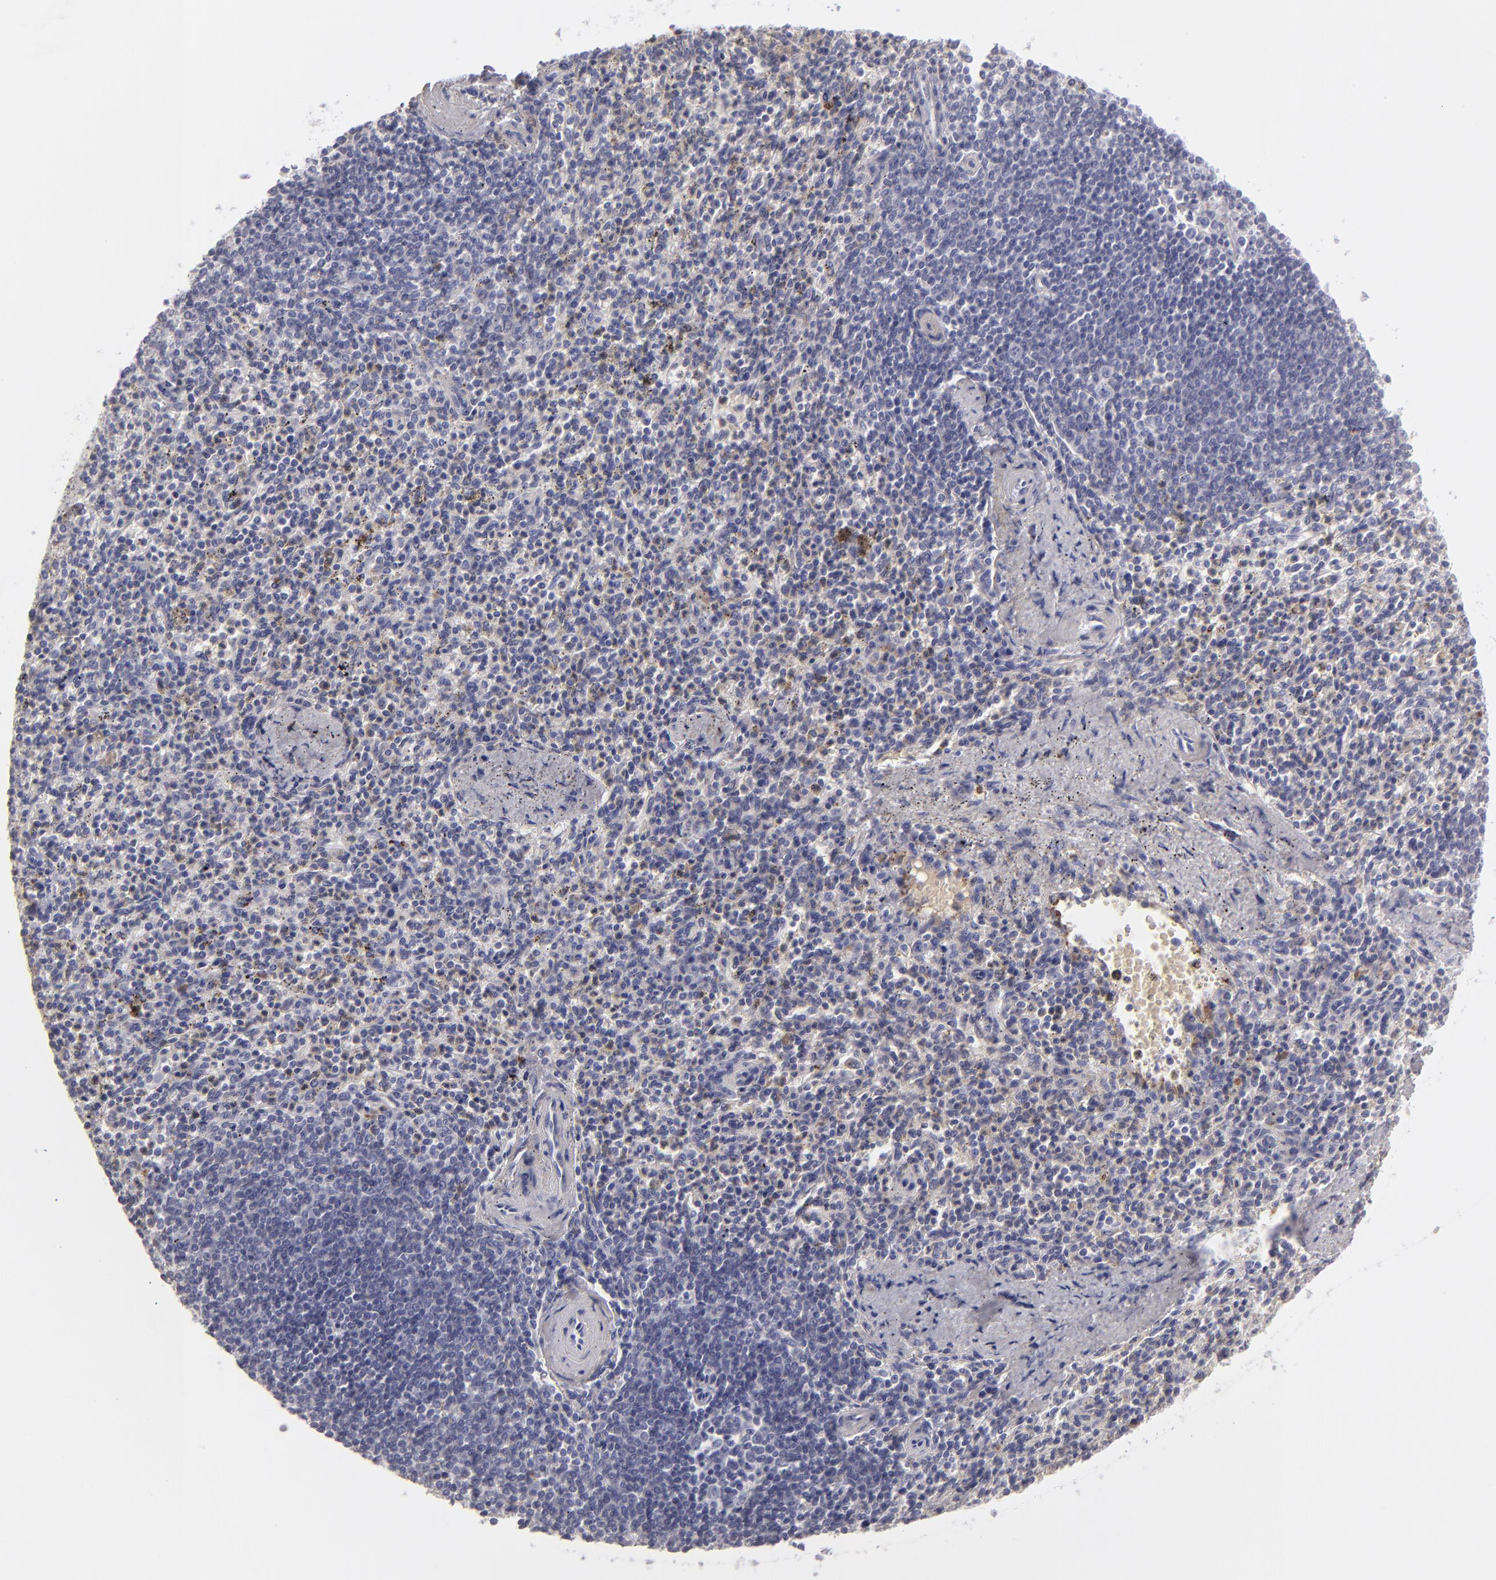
{"staining": {"intensity": "negative", "quantity": "none", "location": "none"}, "tissue": "spleen", "cell_type": "Cells in red pulp", "image_type": "normal", "snomed": [{"axis": "morphology", "description": "Normal tissue, NOS"}, {"axis": "topography", "description": "Spleen"}], "caption": "Immunohistochemistry (IHC) image of unremarkable human spleen stained for a protein (brown), which exhibits no expression in cells in red pulp. The staining is performed using DAB brown chromogen with nuclei counter-stained in using hematoxylin.", "gene": "SERPINA1", "patient": {"sex": "male", "age": 72}}